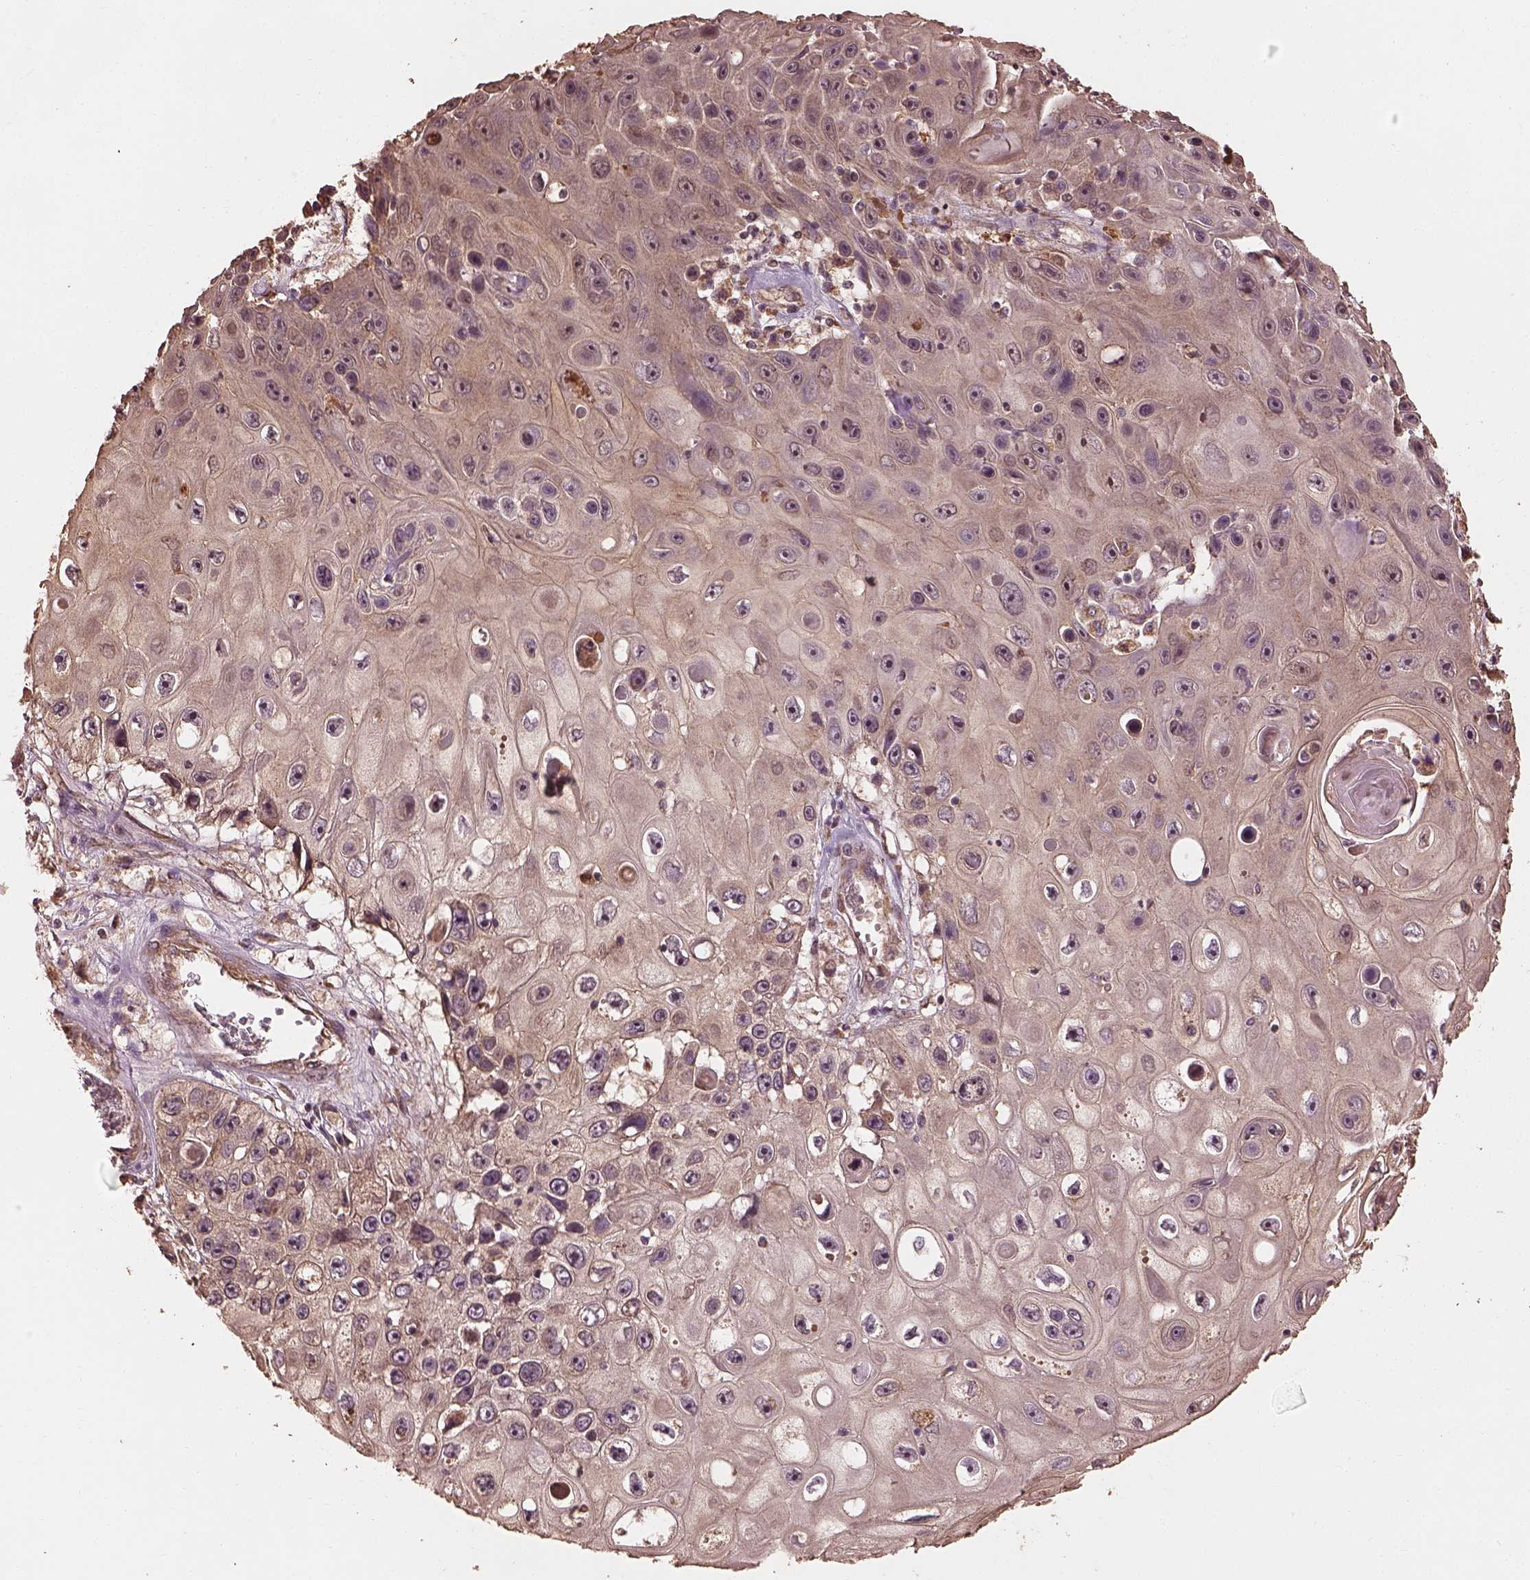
{"staining": {"intensity": "weak", "quantity": "25%-75%", "location": "cytoplasmic/membranous"}, "tissue": "skin cancer", "cell_type": "Tumor cells", "image_type": "cancer", "snomed": [{"axis": "morphology", "description": "Squamous cell carcinoma, NOS"}, {"axis": "topography", "description": "Skin"}], "caption": "Immunohistochemical staining of squamous cell carcinoma (skin) displays low levels of weak cytoplasmic/membranous positivity in approximately 25%-75% of tumor cells. The staining is performed using DAB brown chromogen to label protein expression. The nuclei are counter-stained blue using hematoxylin.", "gene": "METTL4", "patient": {"sex": "male", "age": 82}}